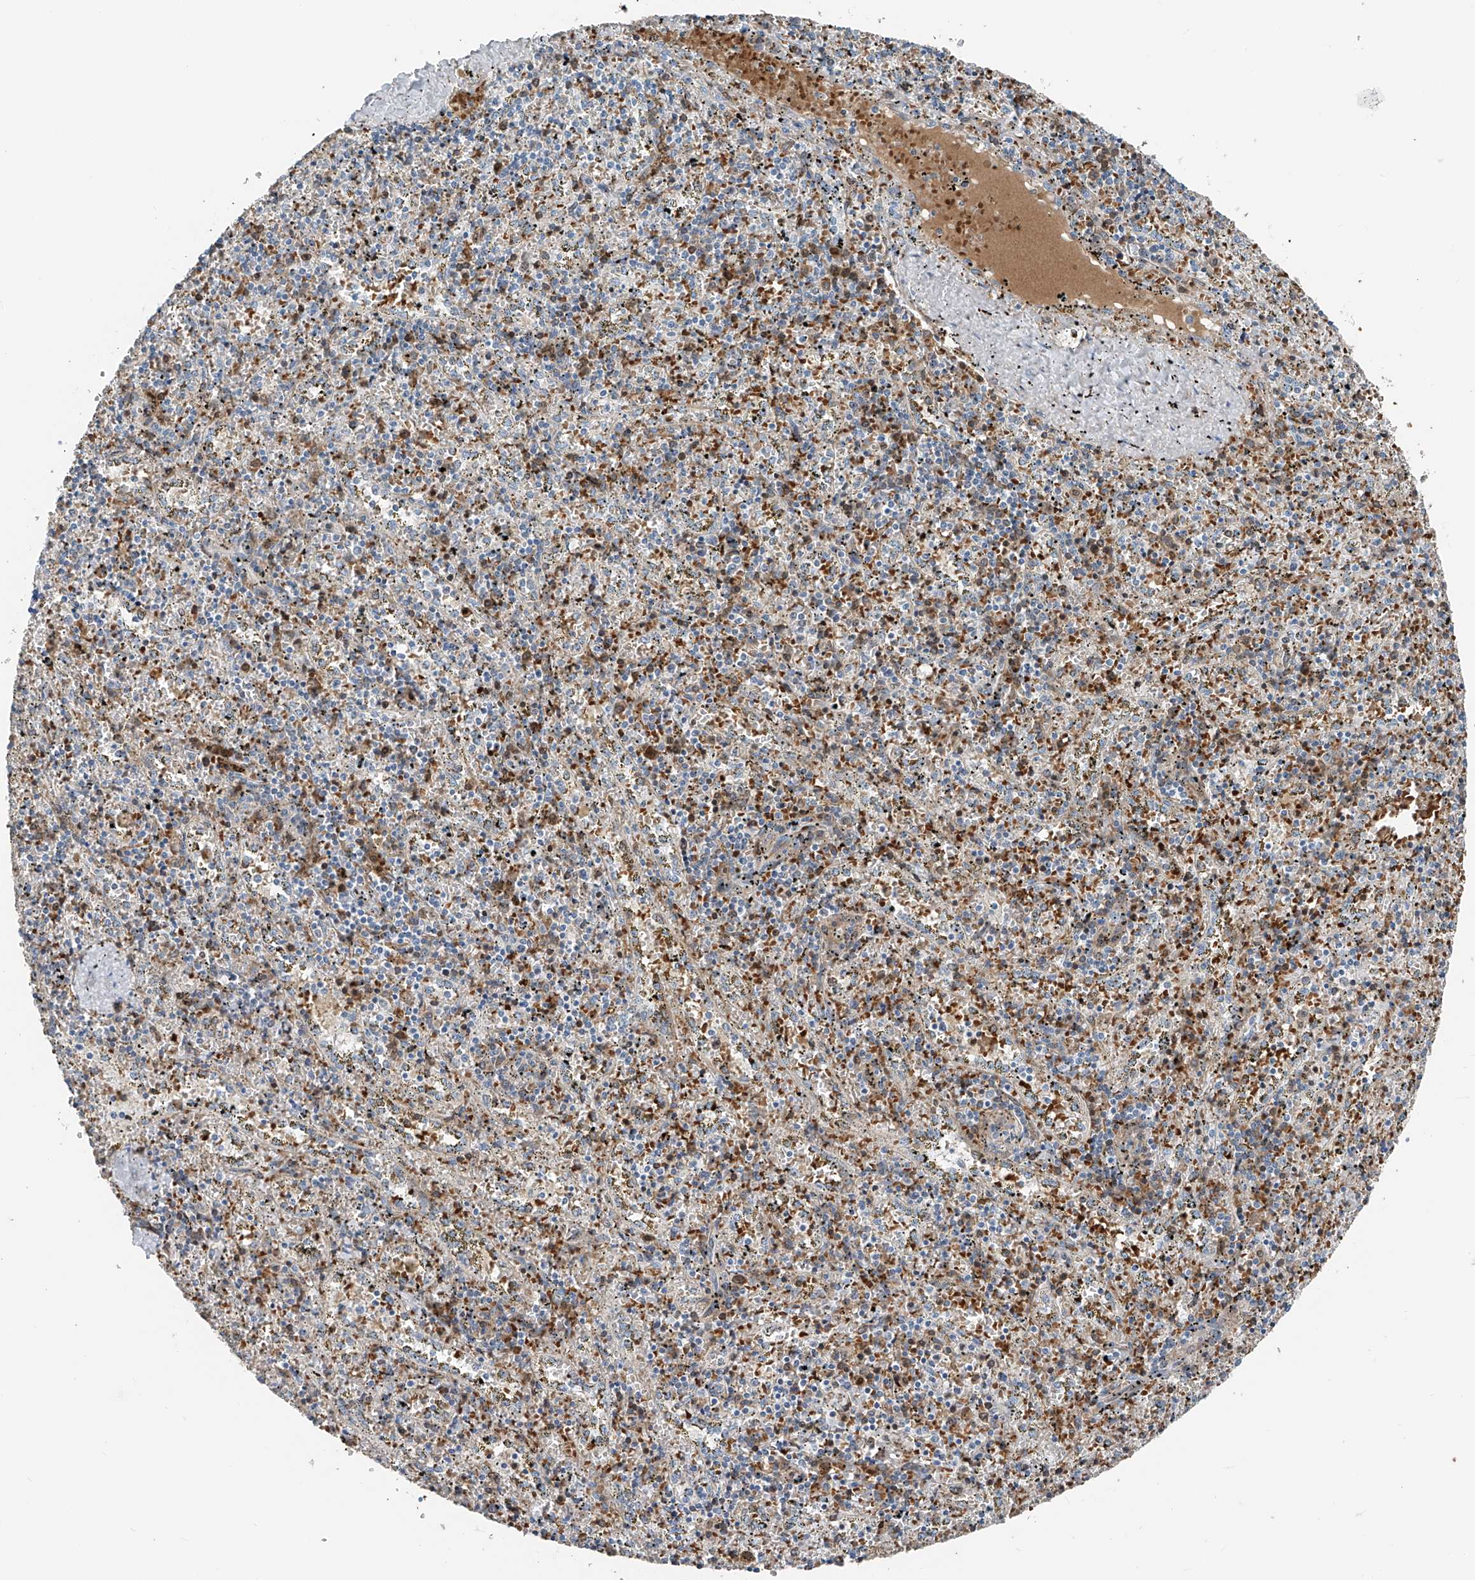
{"staining": {"intensity": "negative", "quantity": "none", "location": "none"}, "tissue": "spleen", "cell_type": "Cells in red pulp", "image_type": "normal", "snomed": [{"axis": "morphology", "description": "Normal tissue, NOS"}, {"axis": "topography", "description": "Spleen"}], "caption": "The photomicrograph exhibits no staining of cells in red pulp in normal spleen.", "gene": "FGD2", "patient": {"sex": "male", "age": 11}}